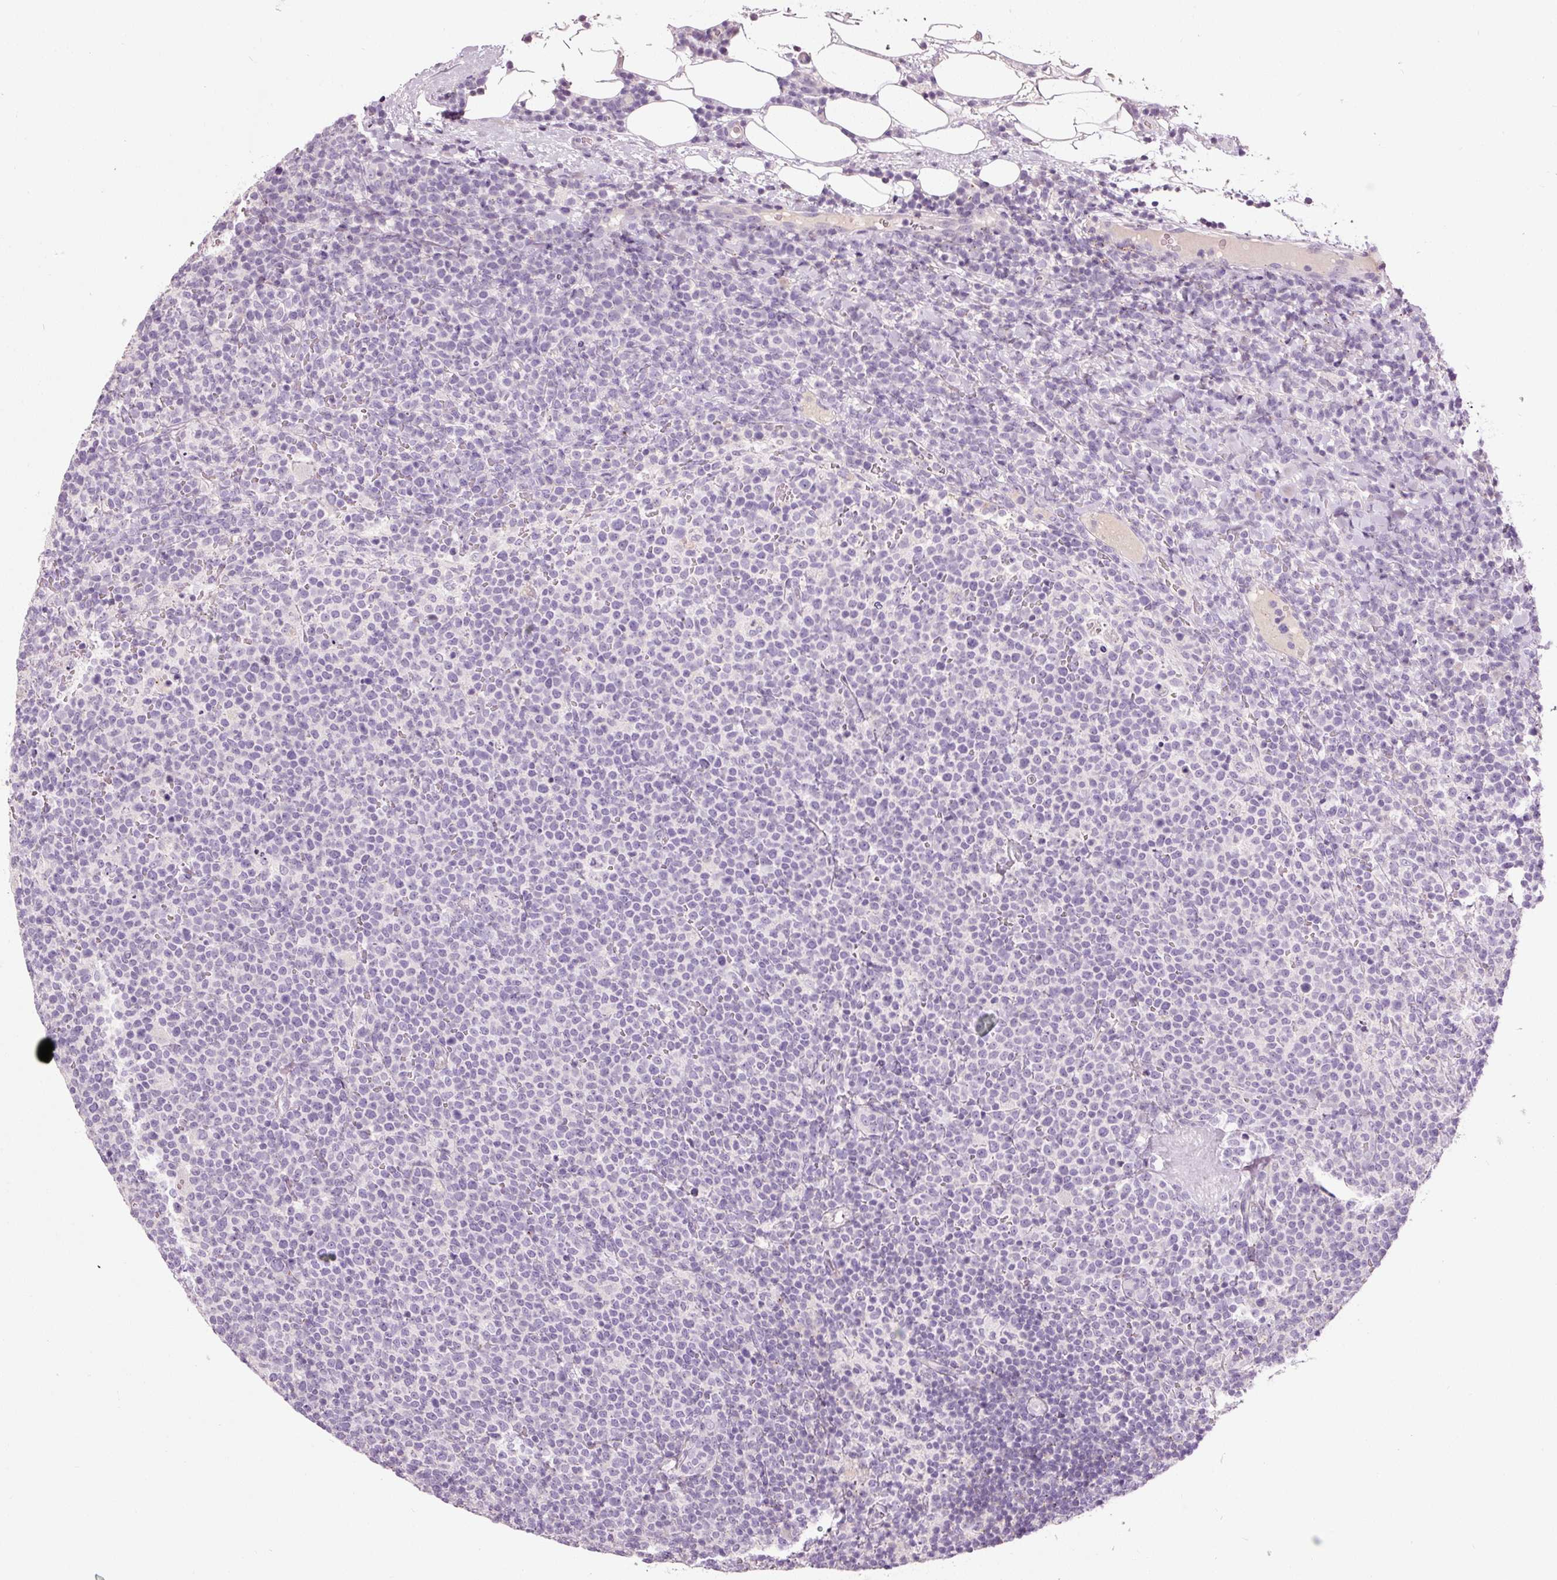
{"staining": {"intensity": "negative", "quantity": "none", "location": "none"}, "tissue": "lymphoma", "cell_type": "Tumor cells", "image_type": "cancer", "snomed": [{"axis": "morphology", "description": "Malignant lymphoma, non-Hodgkin's type, High grade"}, {"axis": "topography", "description": "Lymph node"}], "caption": "This is a image of IHC staining of malignant lymphoma, non-Hodgkin's type (high-grade), which shows no expression in tumor cells.", "gene": "MUC5AC", "patient": {"sex": "male", "age": 61}}